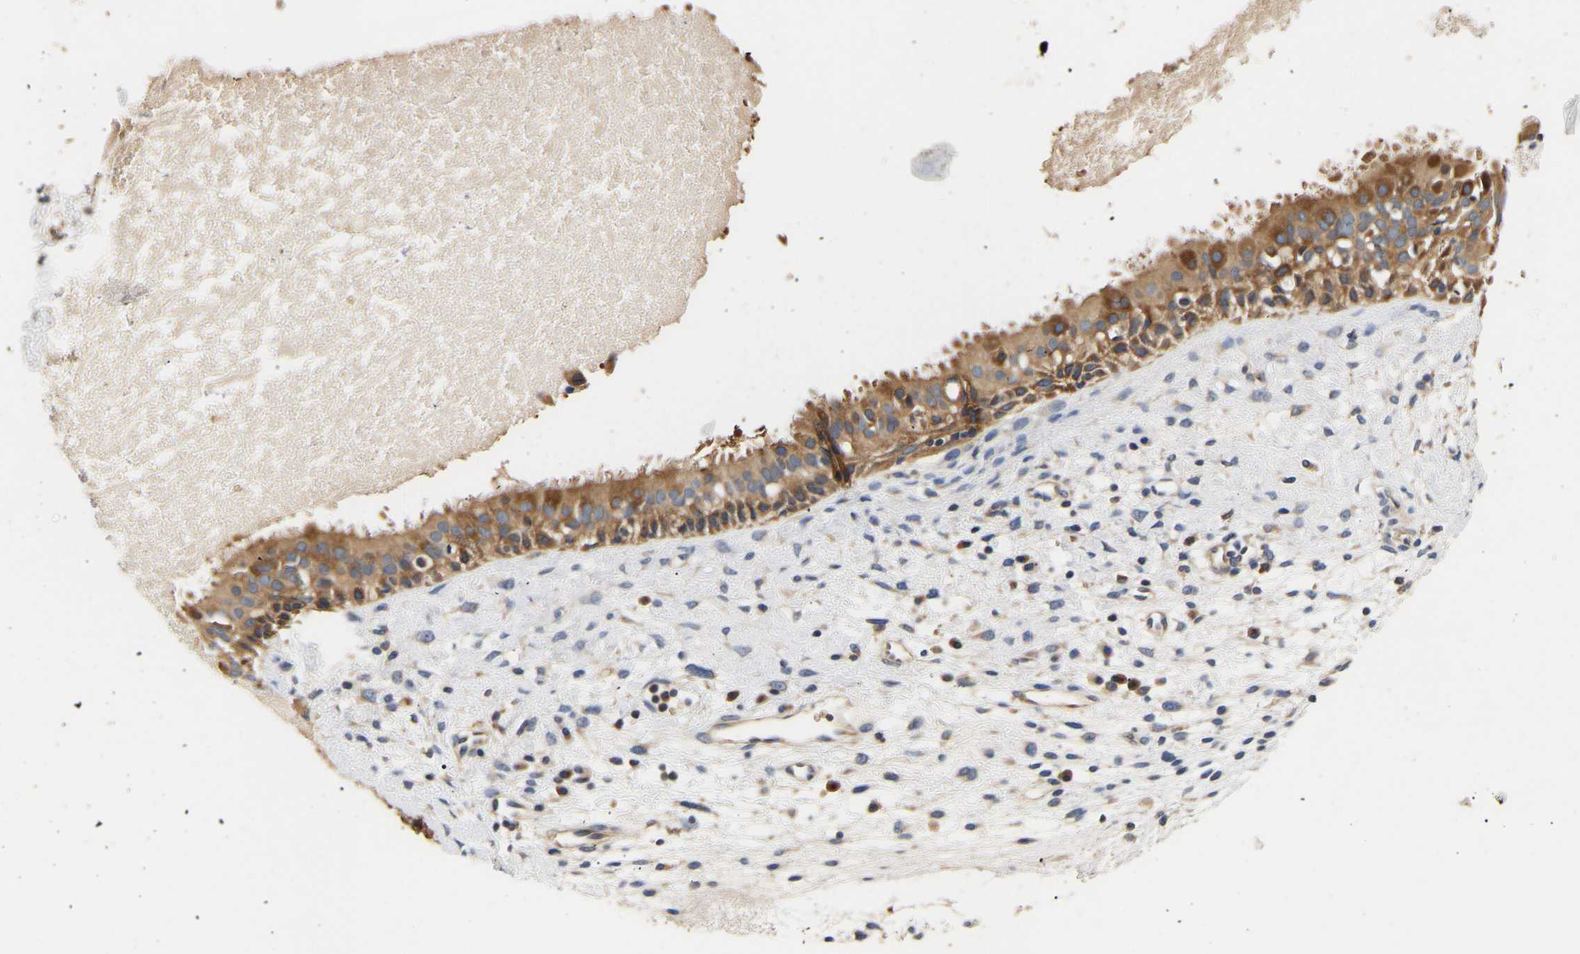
{"staining": {"intensity": "strong", "quantity": ">75%", "location": "cytoplasmic/membranous"}, "tissue": "nasopharynx", "cell_type": "Respiratory epithelial cells", "image_type": "normal", "snomed": [{"axis": "morphology", "description": "Normal tissue, NOS"}, {"axis": "topography", "description": "Nasopharynx"}], "caption": "IHC (DAB (3,3'-diaminobenzidine)) staining of benign nasopharynx displays strong cytoplasmic/membranous protein staining in approximately >75% of respiratory epithelial cells.", "gene": "LRBA", "patient": {"sex": "male", "age": 22}}